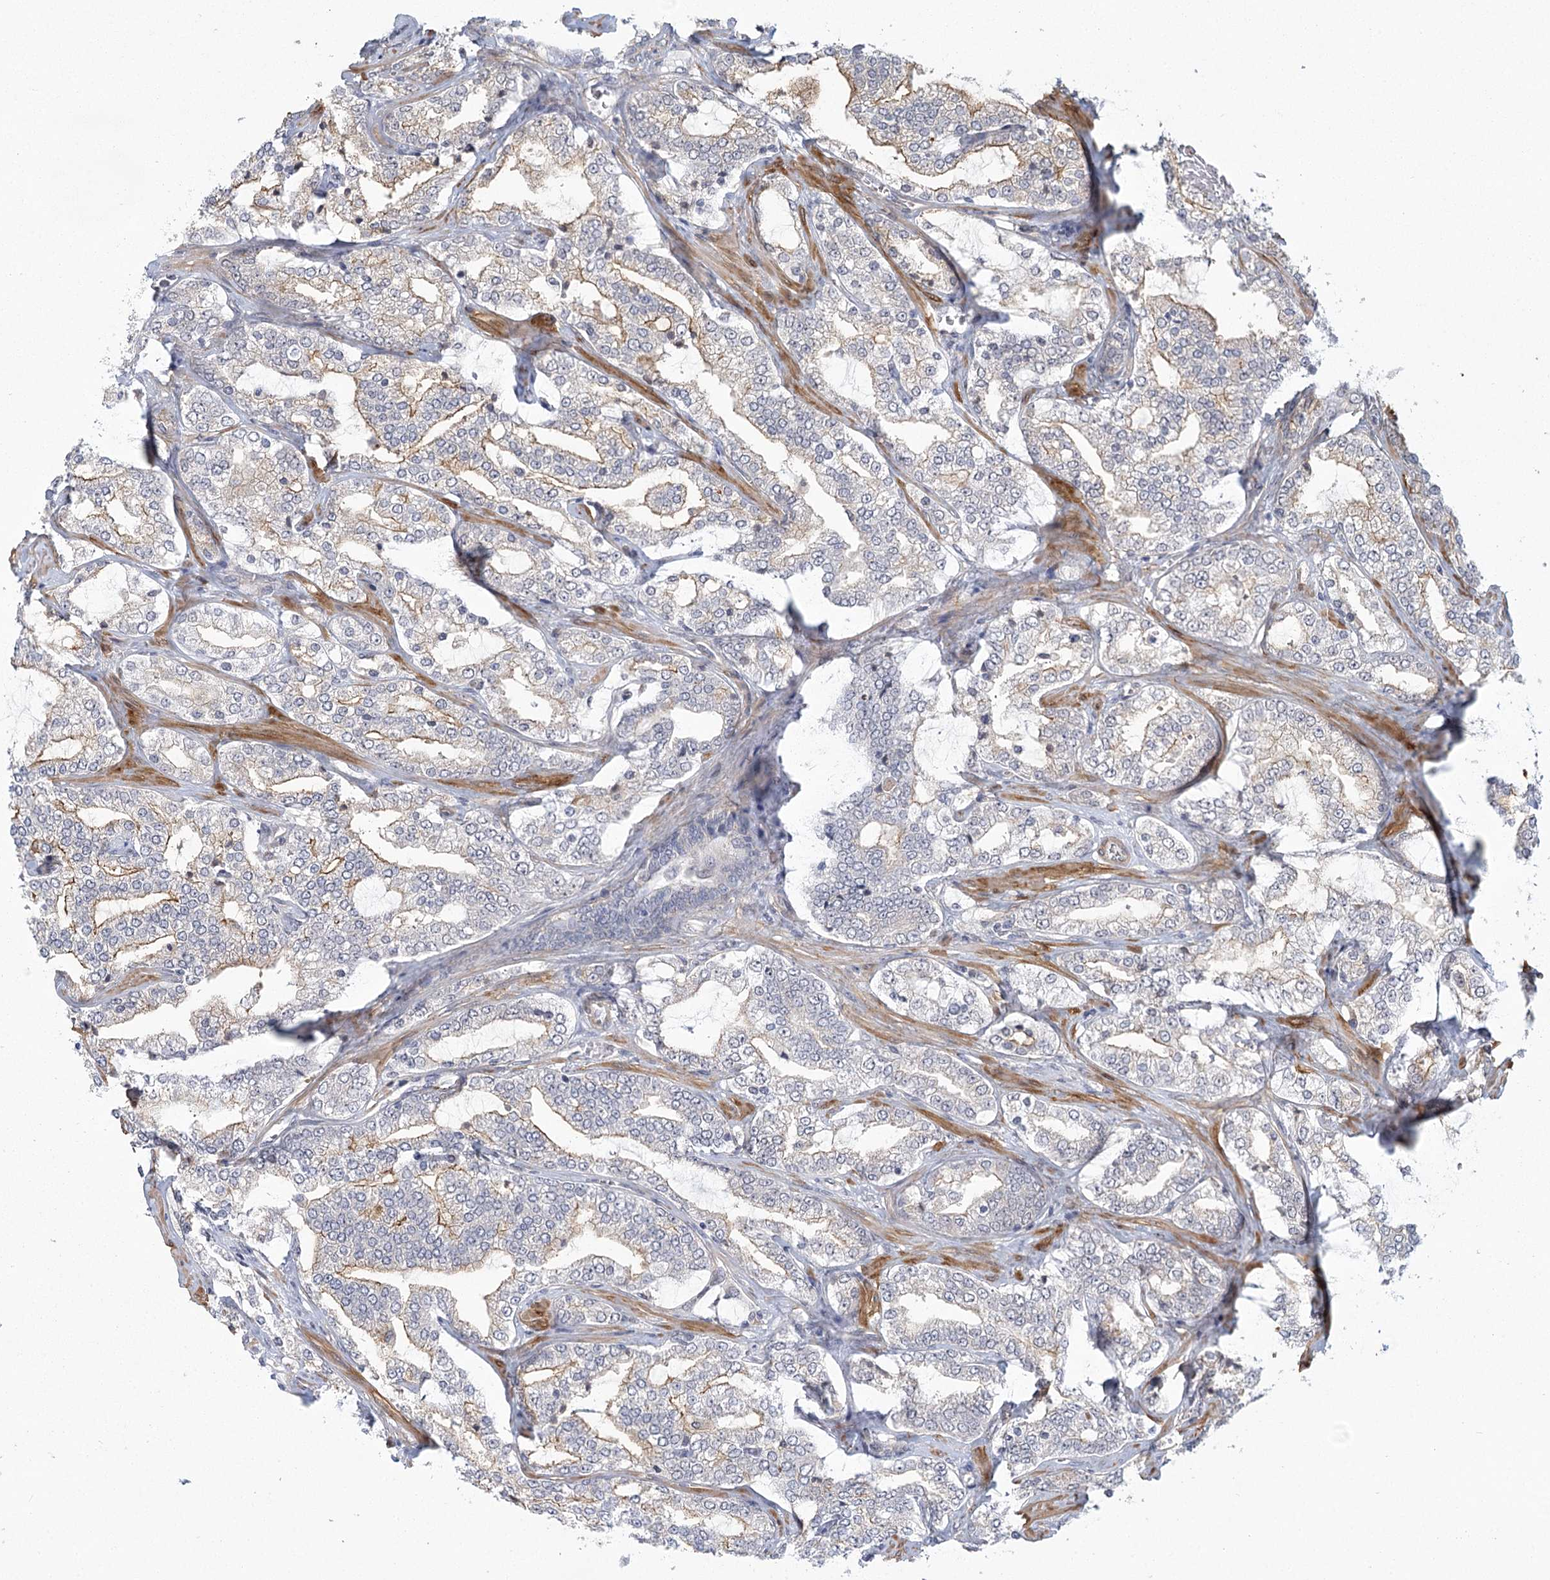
{"staining": {"intensity": "negative", "quantity": "none", "location": "none"}, "tissue": "prostate cancer", "cell_type": "Tumor cells", "image_type": "cancer", "snomed": [{"axis": "morphology", "description": "Adenocarcinoma, High grade"}, {"axis": "topography", "description": "Prostate"}], "caption": "A photomicrograph of prostate adenocarcinoma (high-grade) stained for a protein exhibits no brown staining in tumor cells. (IHC, brightfield microscopy, high magnification).", "gene": "MED28", "patient": {"sex": "male", "age": 64}}